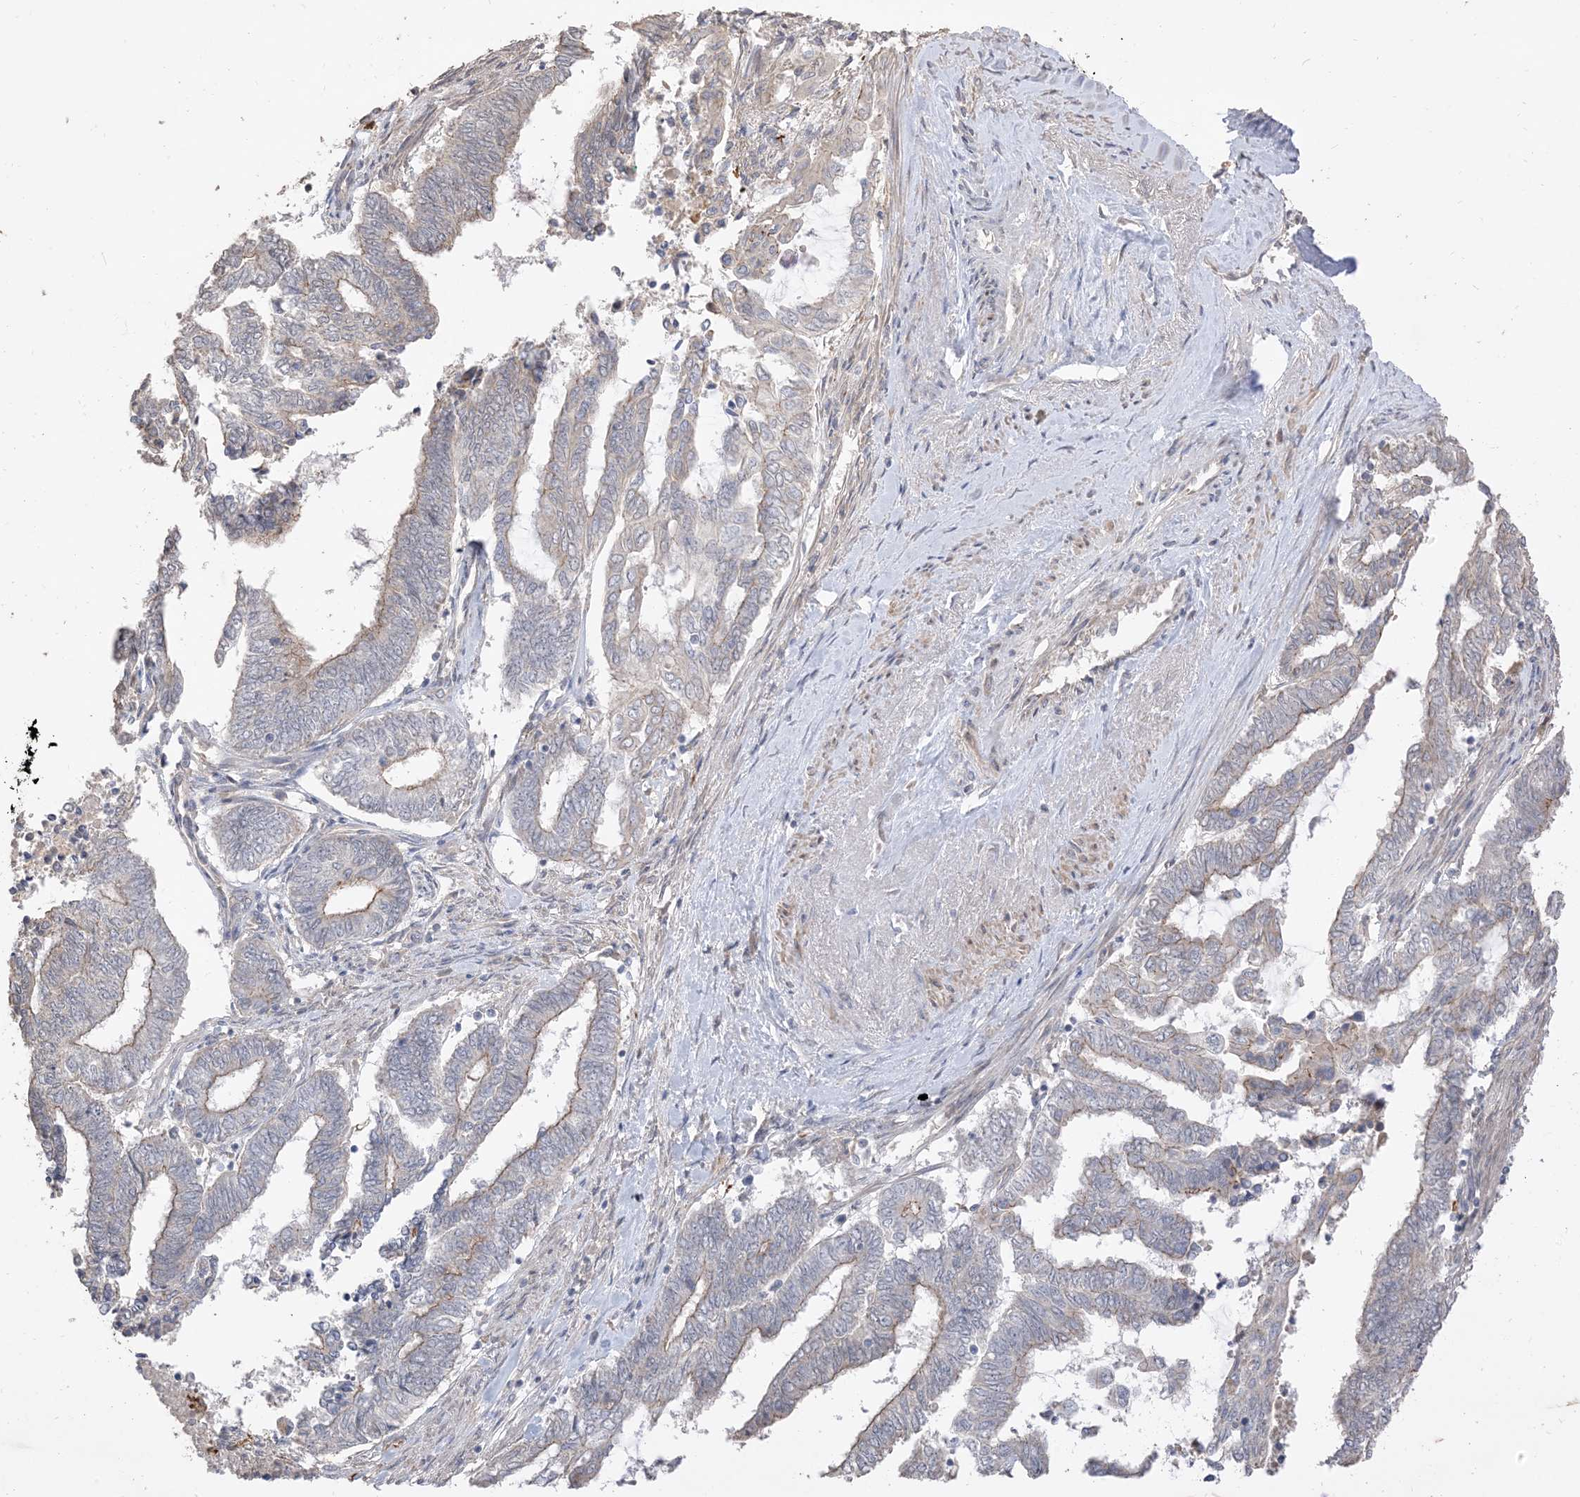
{"staining": {"intensity": "weak", "quantity": "<25%", "location": "cytoplasmic/membranous"}, "tissue": "endometrial cancer", "cell_type": "Tumor cells", "image_type": "cancer", "snomed": [{"axis": "morphology", "description": "Adenocarcinoma, NOS"}, {"axis": "topography", "description": "Uterus"}, {"axis": "topography", "description": "Endometrium"}], "caption": "DAB immunohistochemical staining of human adenocarcinoma (endometrial) displays no significant positivity in tumor cells.", "gene": "RNF175", "patient": {"sex": "female", "age": 70}}